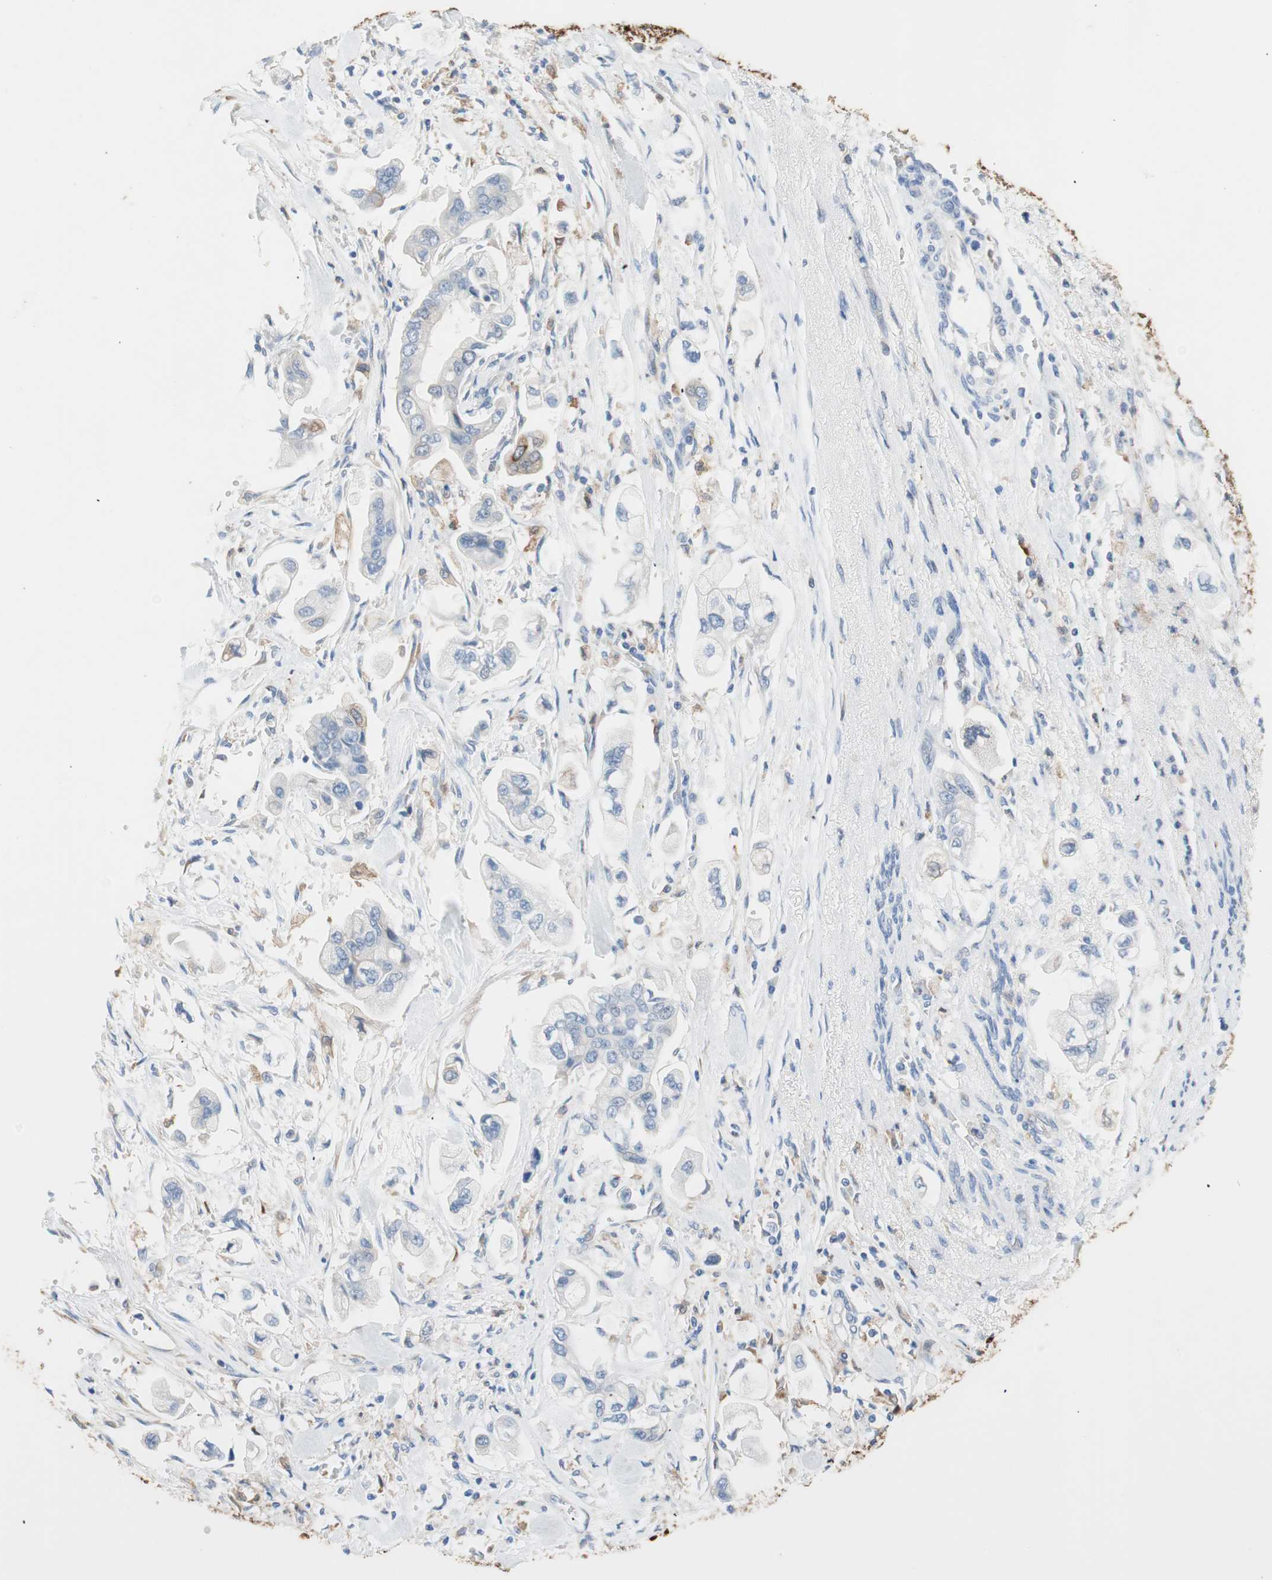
{"staining": {"intensity": "weak", "quantity": "<25%", "location": "cytoplasmic/membranous"}, "tissue": "stomach cancer", "cell_type": "Tumor cells", "image_type": "cancer", "snomed": [{"axis": "morphology", "description": "Adenocarcinoma, NOS"}, {"axis": "topography", "description": "Stomach"}], "caption": "This is an immunohistochemistry (IHC) histopathology image of stomach cancer (adenocarcinoma). There is no expression in tumor cells.", "gene": "GLUL", "patient": {"sex": "male", "age": 62}}